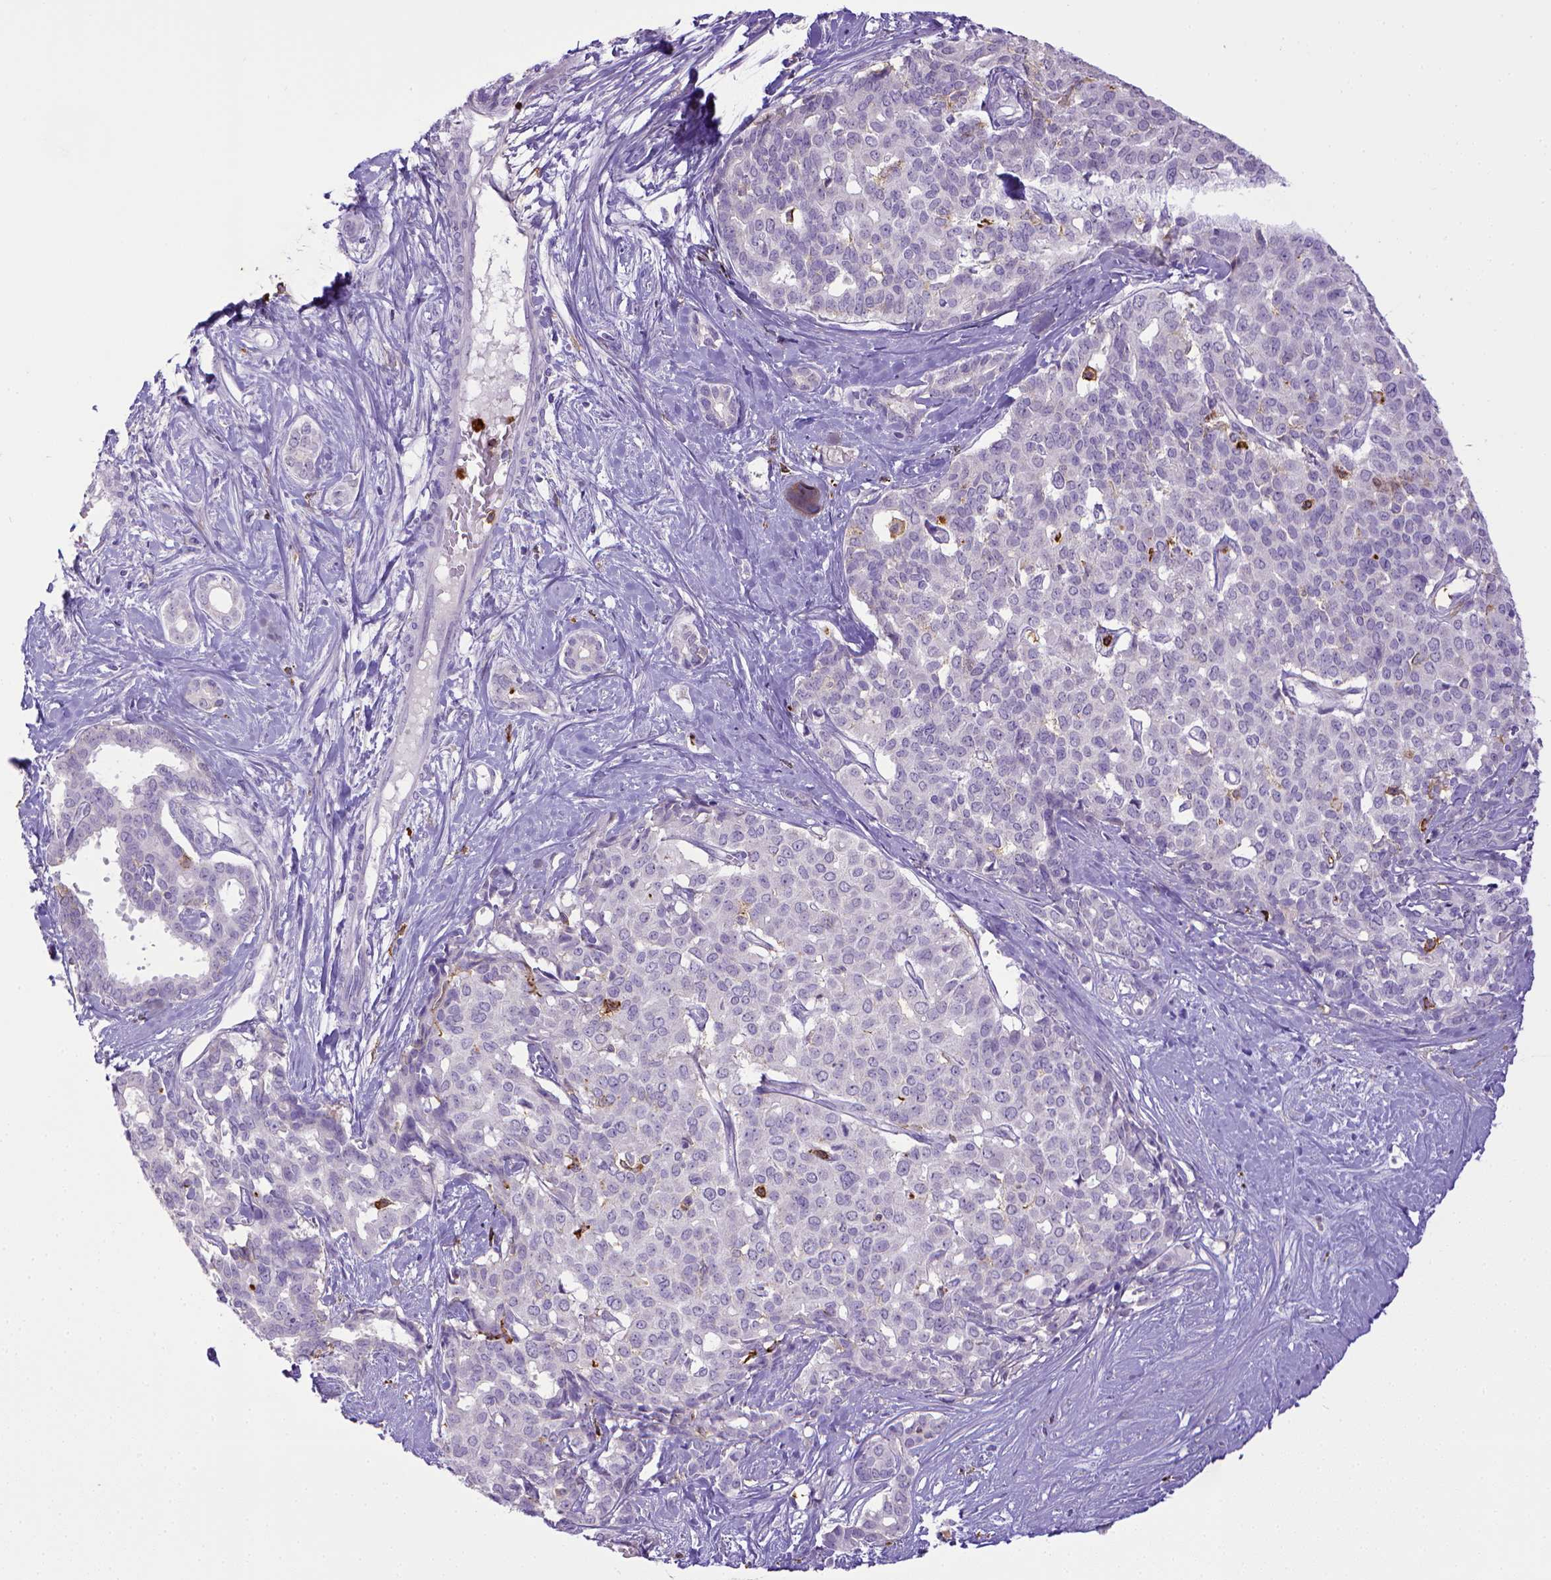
{"staining": {"intensity": "negative", "quantity": "none", "location": "none"}, "tissue": "liver cancer", "cell_type": "Tumor cells", "image_type": "cancer", "snomed": [{"axis": "morphology", "description": "Cholangiocarcinoma"}, {"axis": "topography", "description": "Liver"}], "caption": "Tumor cells show no significant positivity in liver cancer (cholangiocarcinoma).", "gene": "ITGAM", "patient": {"sex": "female", "age": 47}}